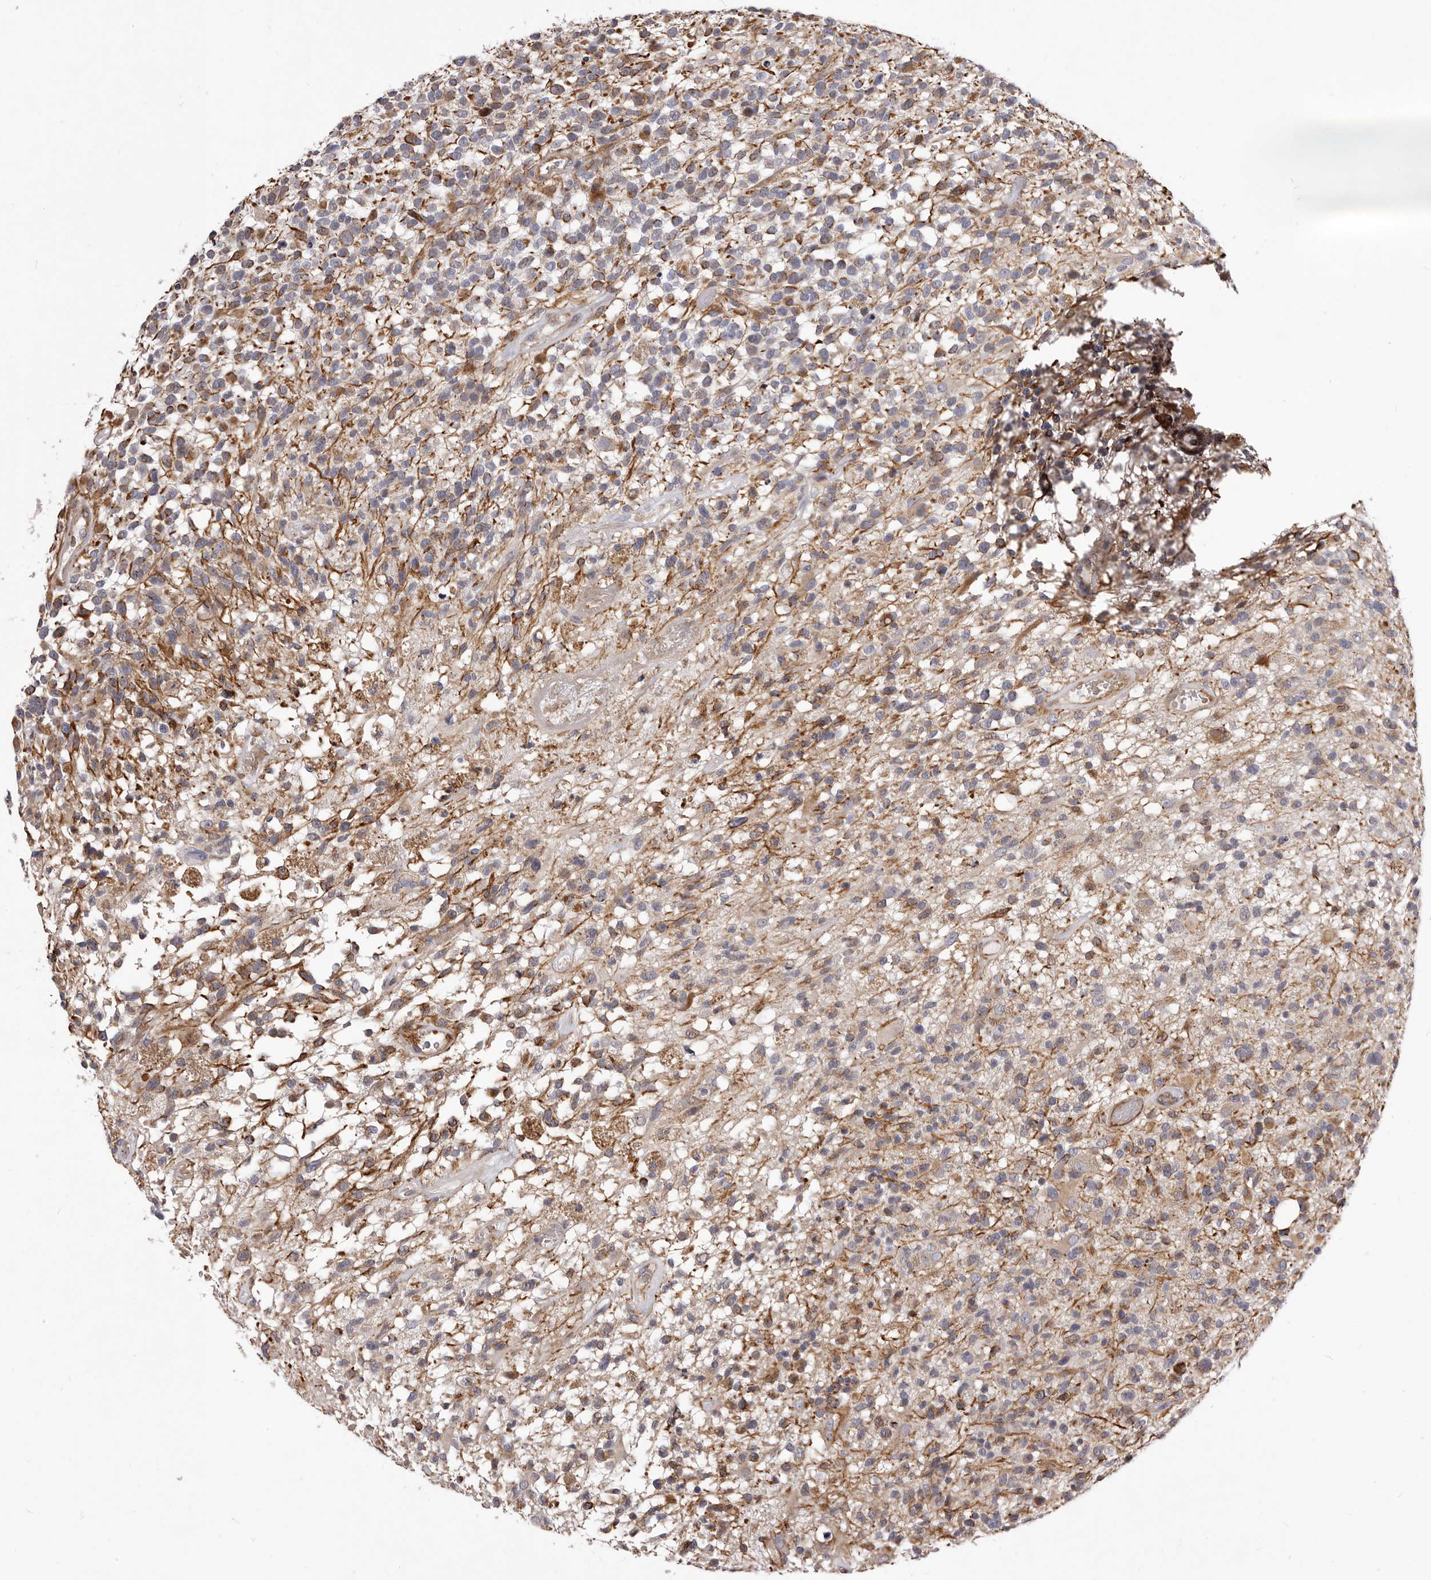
{"staining": {"intensity": "moderate", "quantity": "<25%", "location": "cytoplasmic/membranous"}, "tissue": "glioma", "cell_type": "Tumor cells", "image_type": "cancer", "snomed": [{"axis": "morphology", "description": "Glioma, malignant, High grade"}, {"axis": "morphology", "description": "Glioblastoma, NOS"}, {"axis": "topography", "description": "Brain"}], "caption": "About <25% of tumor cells in human glioma show moderate cytoplasmic/membranous protein positivity as visualized by brown immunohistochemical staining.", "gene": "ALPK1", "patient": {"sex": "male", "age": 60}}